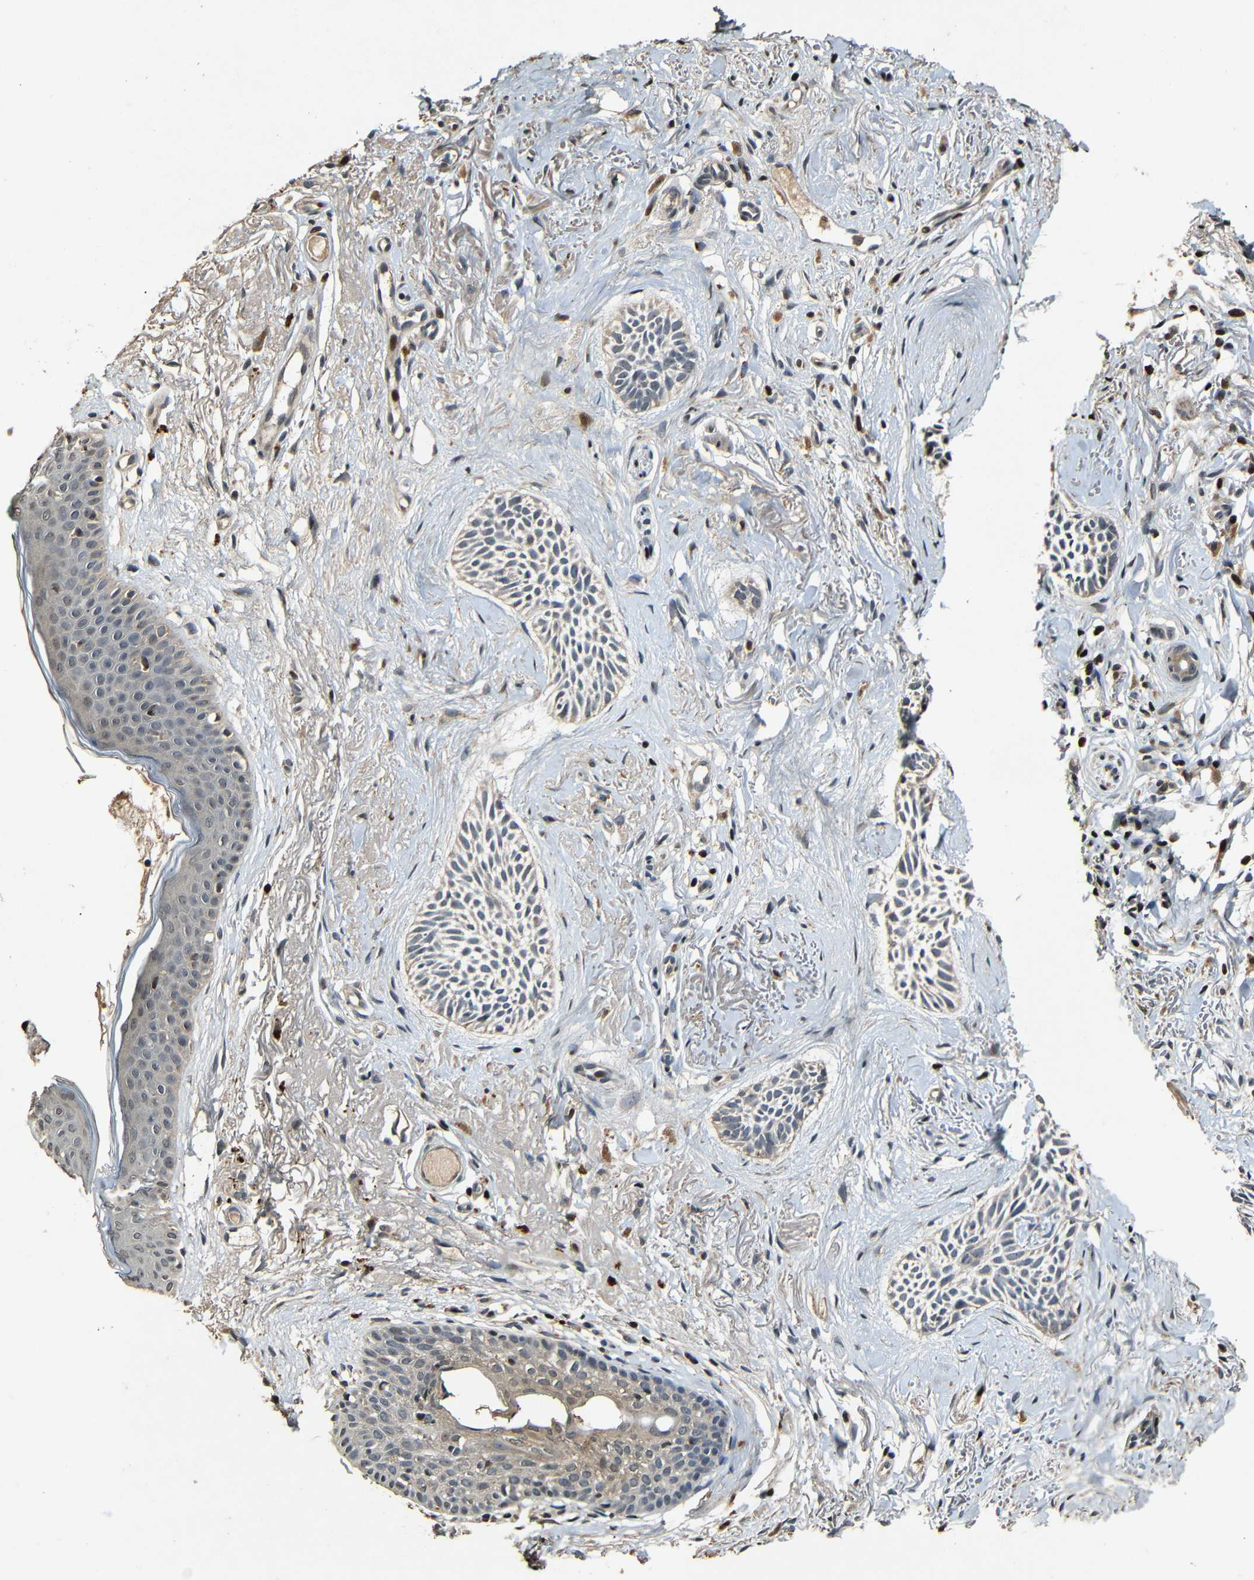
{"staining": {"intensity": "weak", "quantity": ">75%", "location": "cytoplasmic/membranous"}, "tissue": "skin cancer", "cell_type": "Tumor cells", "image_type": "cancer", "snomed": [{"axis": "morphology", "description": "Normal tissue, NOS"}, {"axis": "morphology", "description": "Basal cell carcinoma"}, {"axis": "topography", "description": "Skin"}], "caption": "Immunohistochemistry (IHC) micrograph of neoplastic tissue: skin cancer stained using immunohistochemistry demonstrates low levels of weak protein expression localized specifically in the cytoplasmic/membranous of tumor cells, appearing as a cytoplasmic/membranous brown color.", "gene": "KAZALD1", "patient": {"sex": "female", "age": 84}}